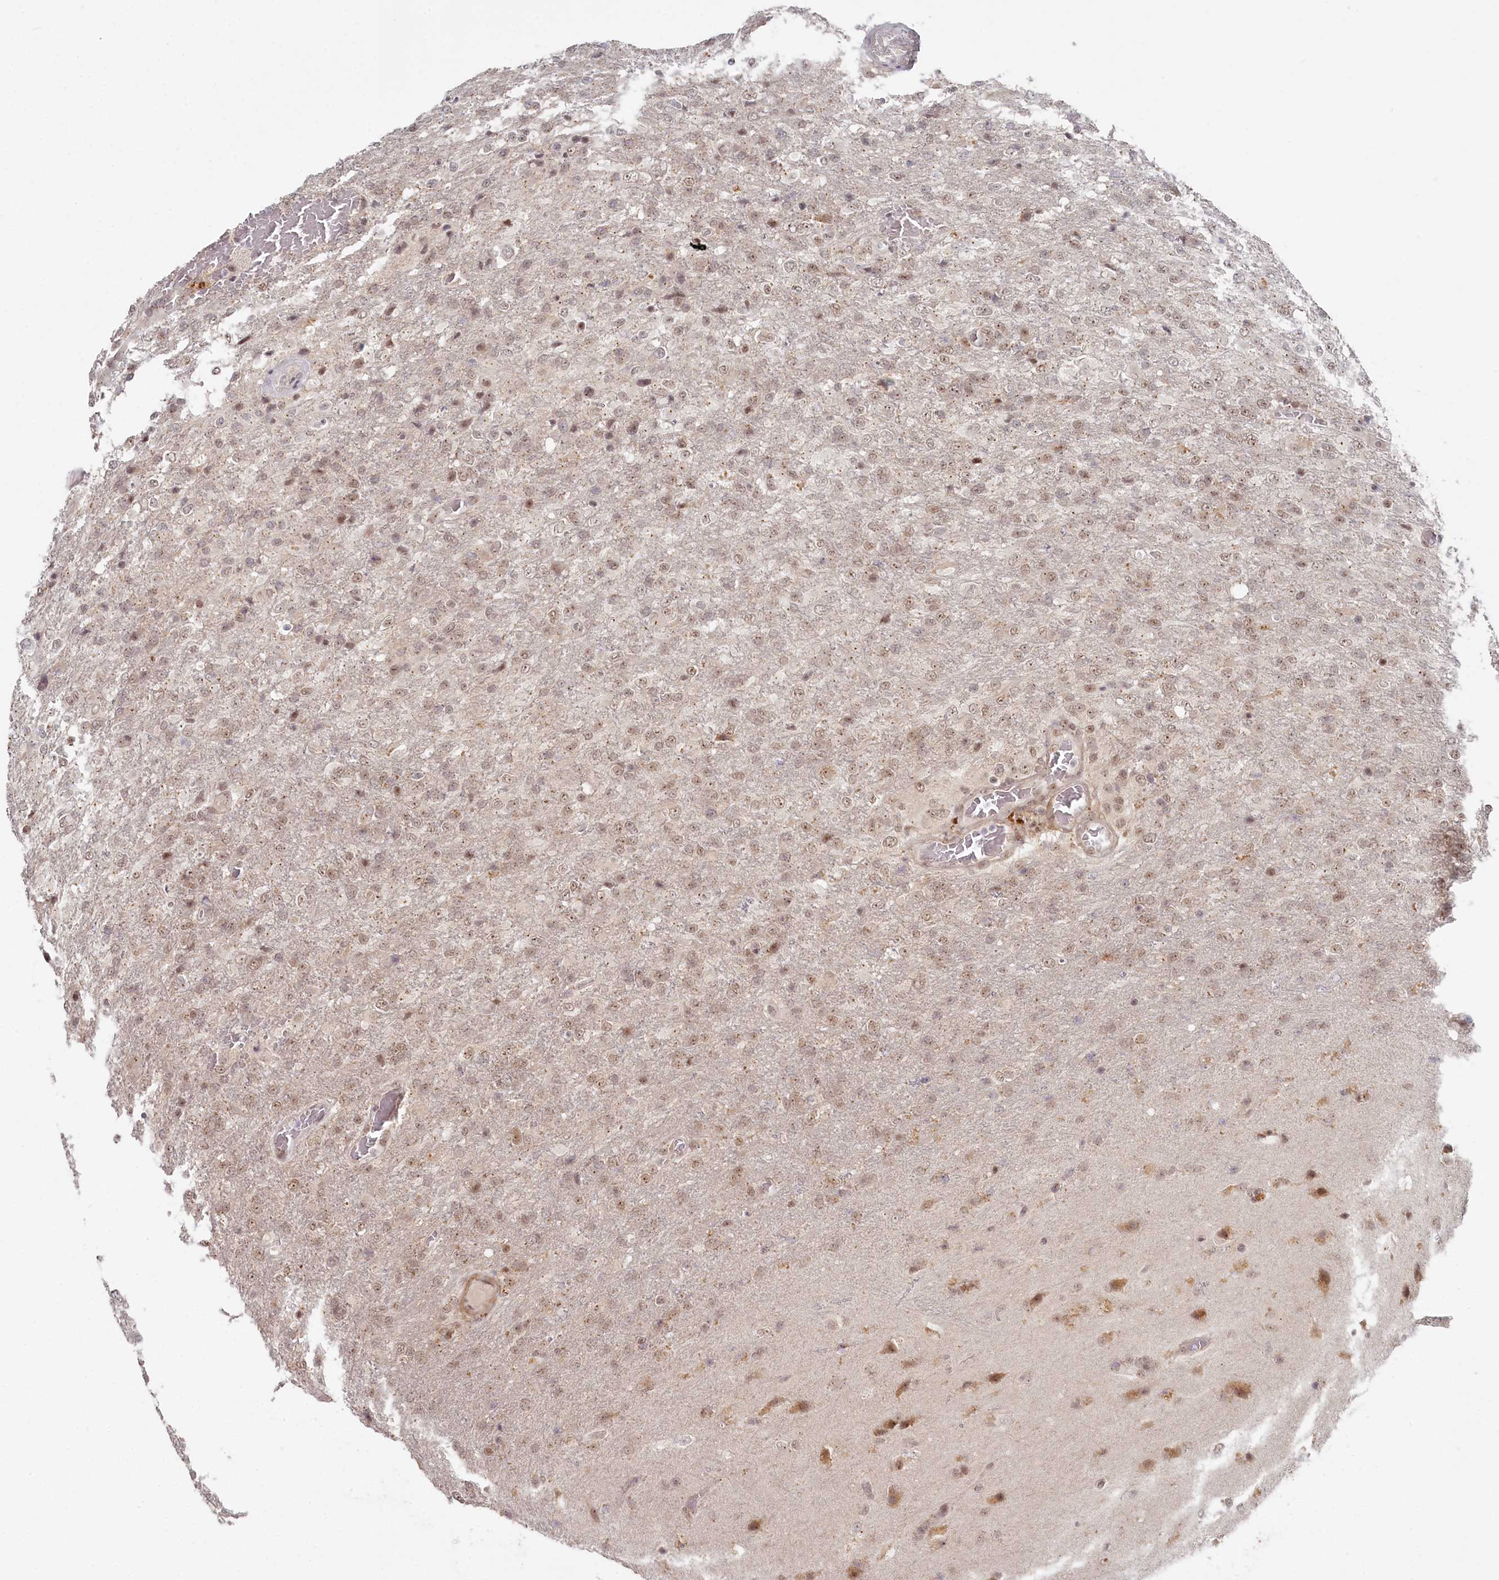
{"staining": {"intensity": "weak", "quantity": "25%-75%", "location": "nuclear"}, "tissue": "glioma", "cell_type": "Tumor cells", "image_type": "cancer", "snomed": [{"axis": "morphology", "description": "Glioma, malignant, High grade"}, {"axis": "topography", "description": "Brain"}], "caption": "Immunohistochemistry (IHC) (DAB) staining of glioma exhibits weak nuclear protein positivity in approximately 25%-75% of tumor cells.", "gene": "EXOSC1", "patient": {"sex": "female", "age": 74}}